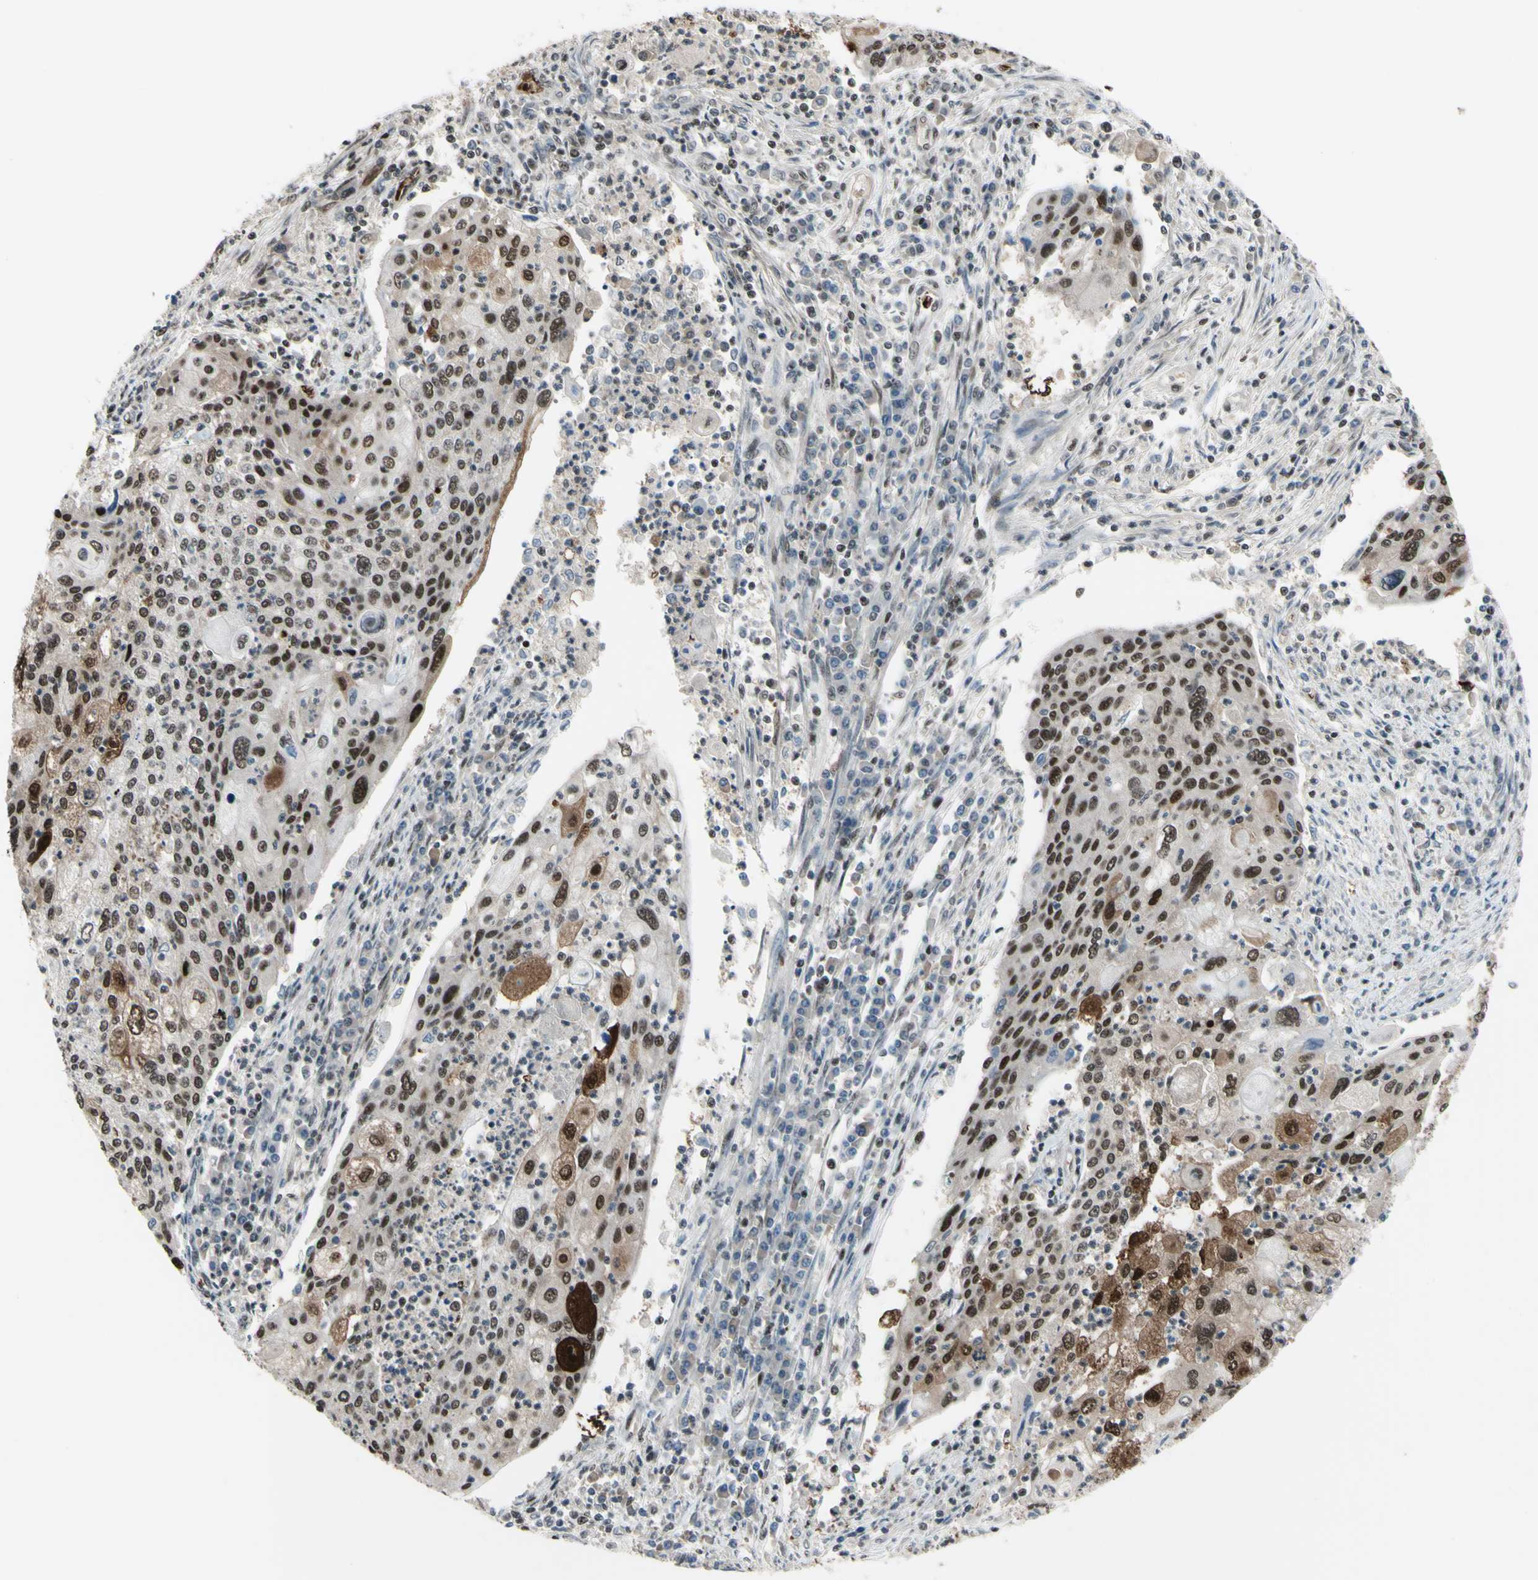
{"staining": {"intensity": "strong", "quantity": ">75%", "location": "cytoplasmic/membranous,nuclear"}, "tissue": "cervical cancer", "cell_type": "Tumor cells", "image_type": "cancer", "snomed": [{"axis": "morphology", "description": "Squamous cell carcinoma, NOS"}, {"axis": "topography", "description": "Cervix"}], "caption": "Approximately >75% of tumor cells in cervical squamous cell carcinoma demonstrate strong cytoplasmic/membranous and nuclear protein positivity as visualized by brown immunohistochemical staining.", "gene": "THAP12", "patient": {"sex": "female", "age": 40}}